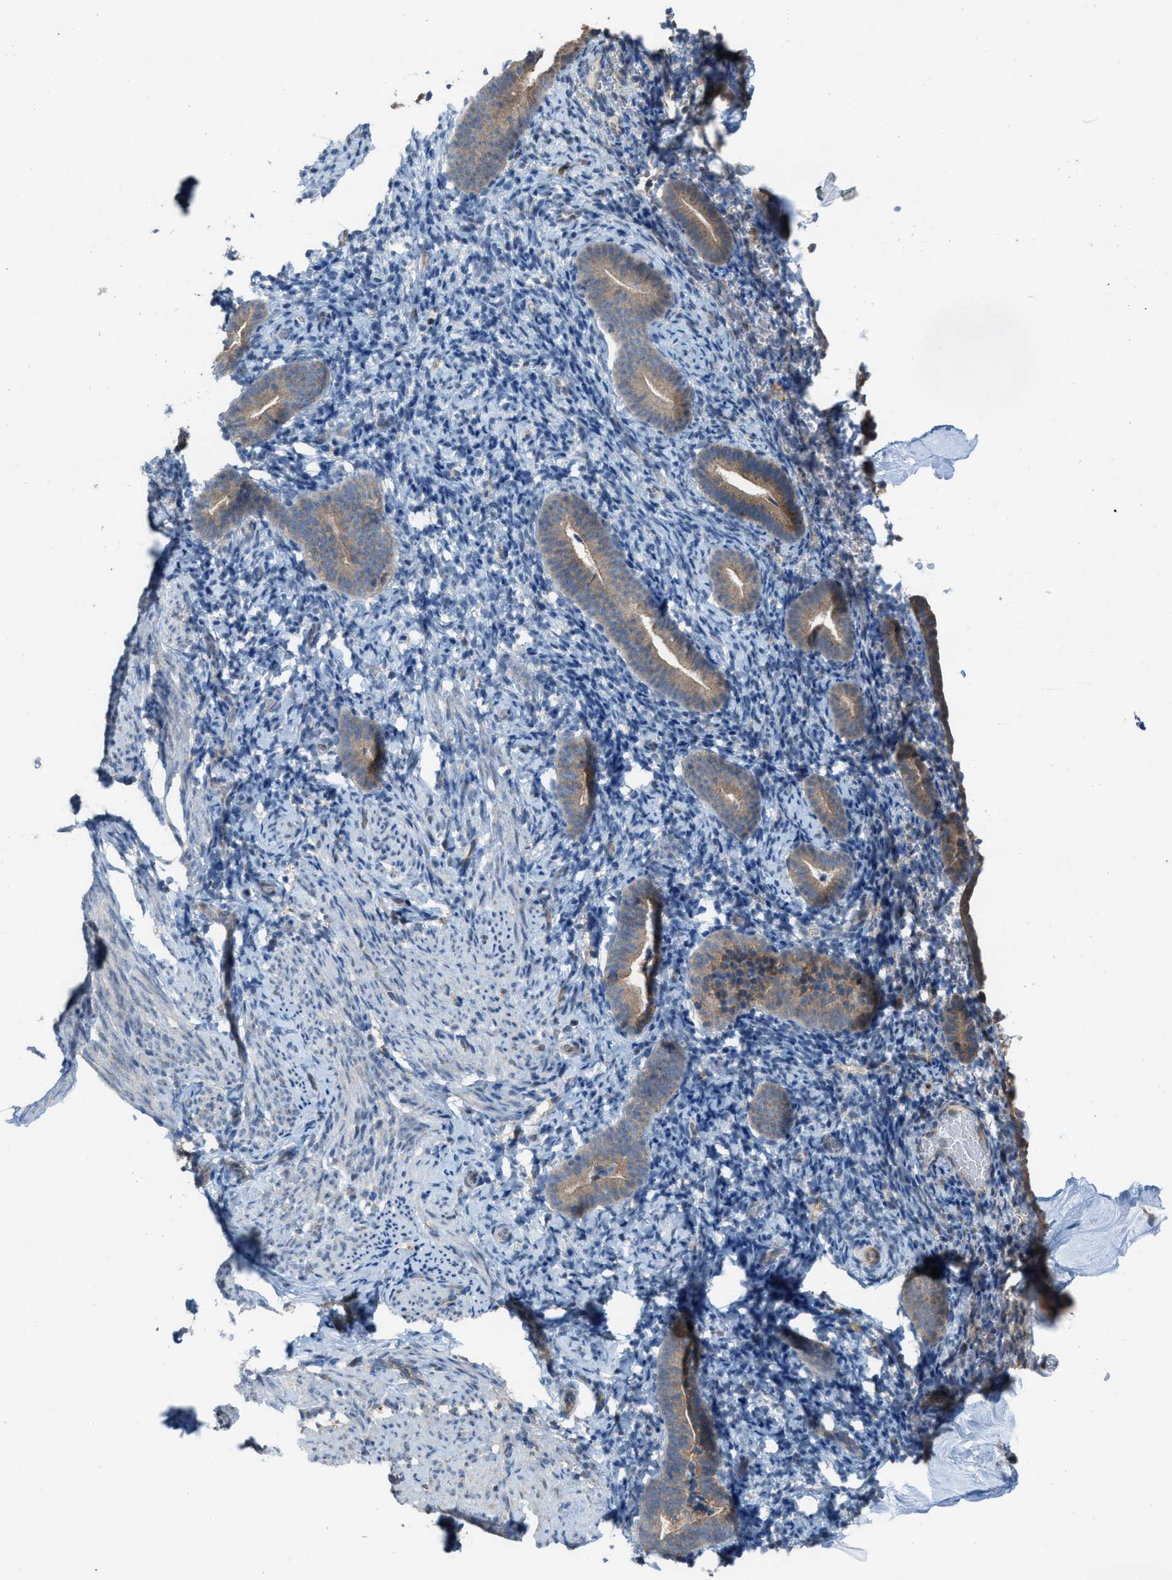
{"staining": {"intensity": "weak", "quantity": "<25%", "location": "cytoplasmic/membranous"}, "tissue": "endometrium", "cell_type": "Cells in endometrial stroma", "image_type": "normal", "snomed": [{"axis": "morphology", "description": "Normal tissue, NOS"}, {"axis": "topography", "description": "Endometrium"}], "caption": "Immunohistochemical staining of unremarkable human endometrium exhibits no significant expression in cells in endometrial stroma.", "gene": "PLAA", "patient": {"sex": "female", "age": 51}}